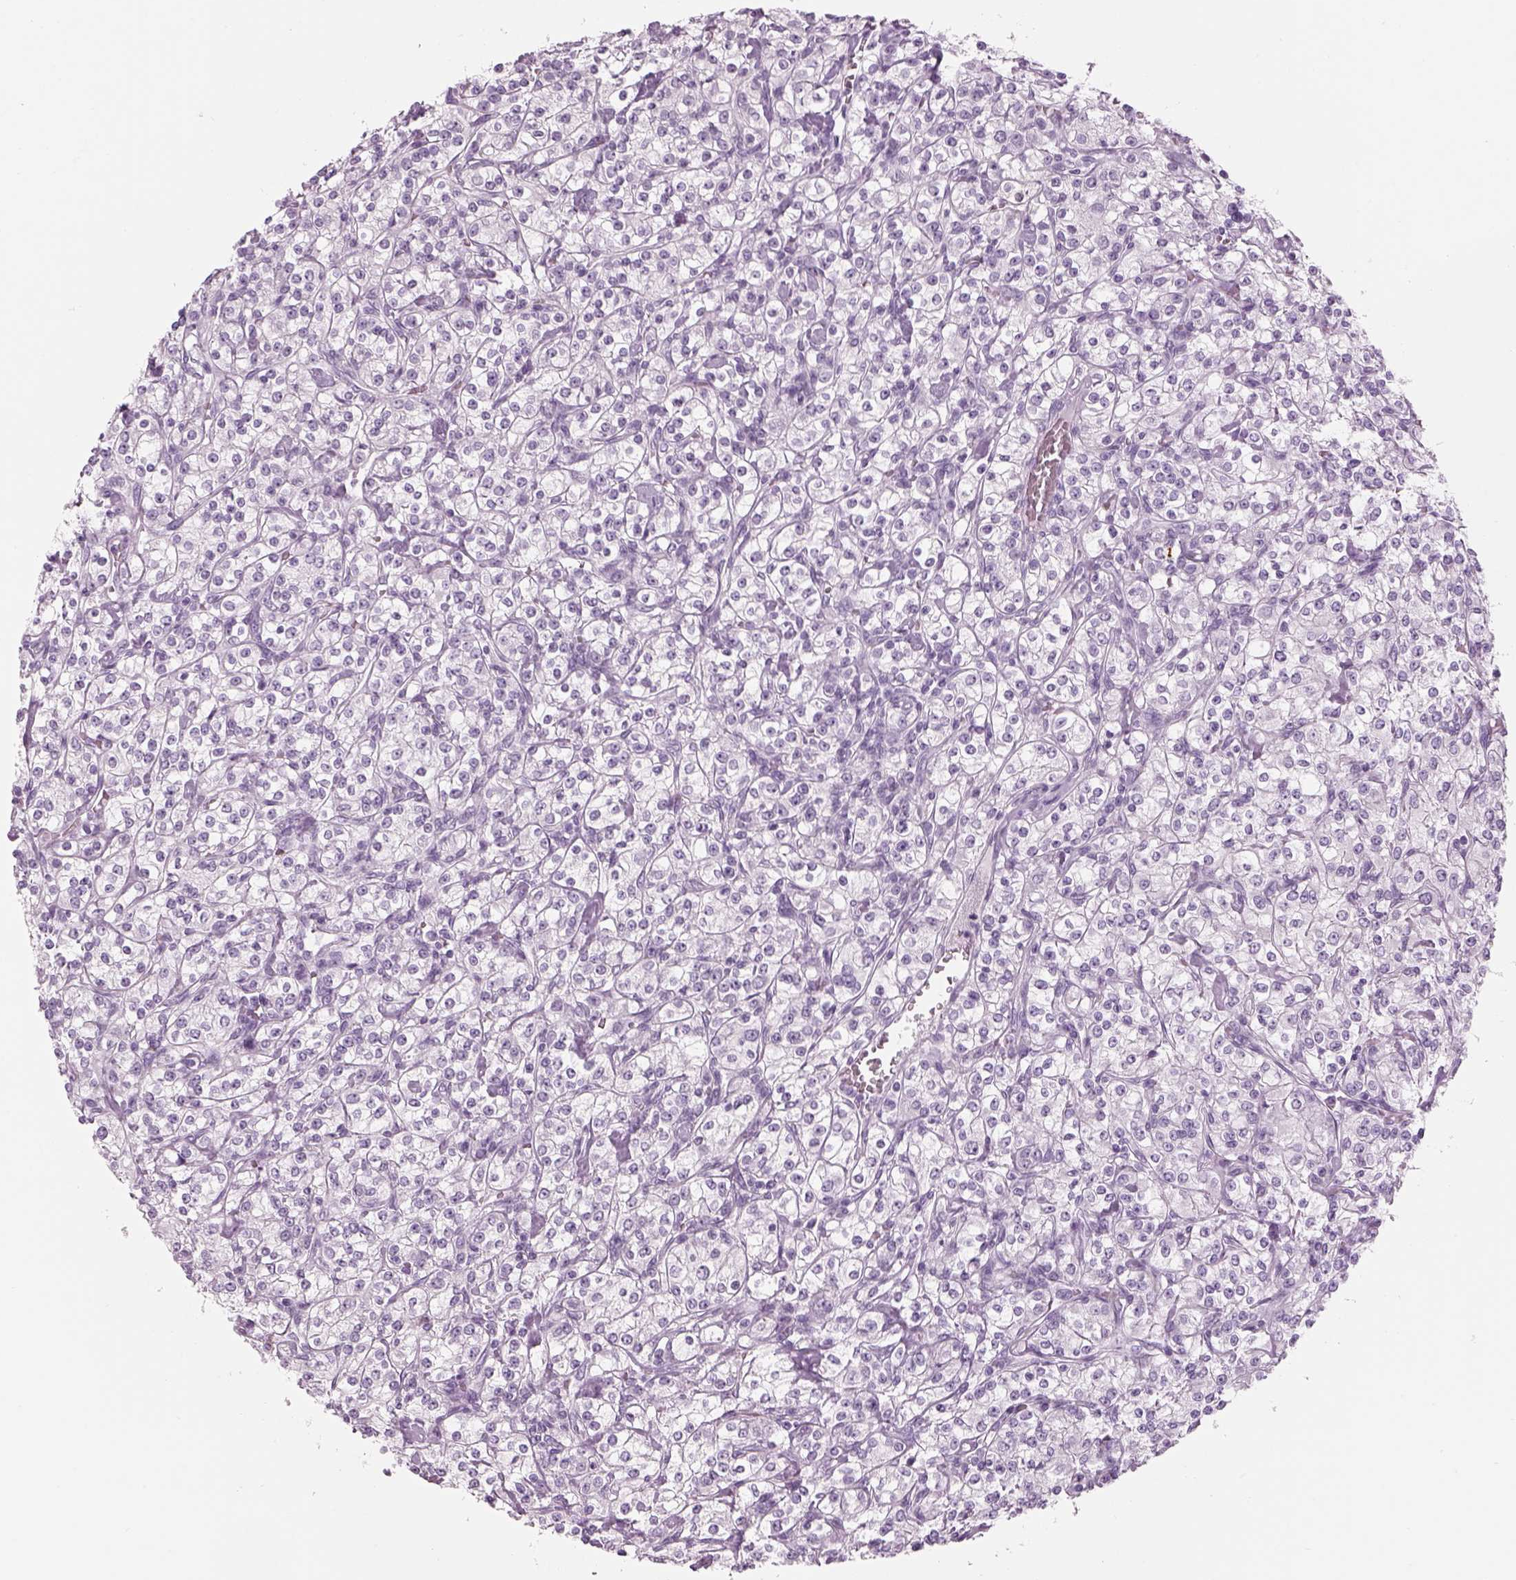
{"staining": {"intensity": "negative", "quantity": "none", "location": "none"}, "tissue": "renal cancer", "cell_type": "Tumor cells", "image_type": "cancer", "snomed": [{"axis": "morphology", "description": "Adenocarcinoma, NOS"}, {"axis": "topography", "description": "Kidney"}], "caption": "An immunohistochemistry micrograph of renal adenocarcinoma is shown. There is no staining in tumor cells of renal adenocarcinoma.", "gene": "SAG", "patient": {"sex": "male", "age": 77}}